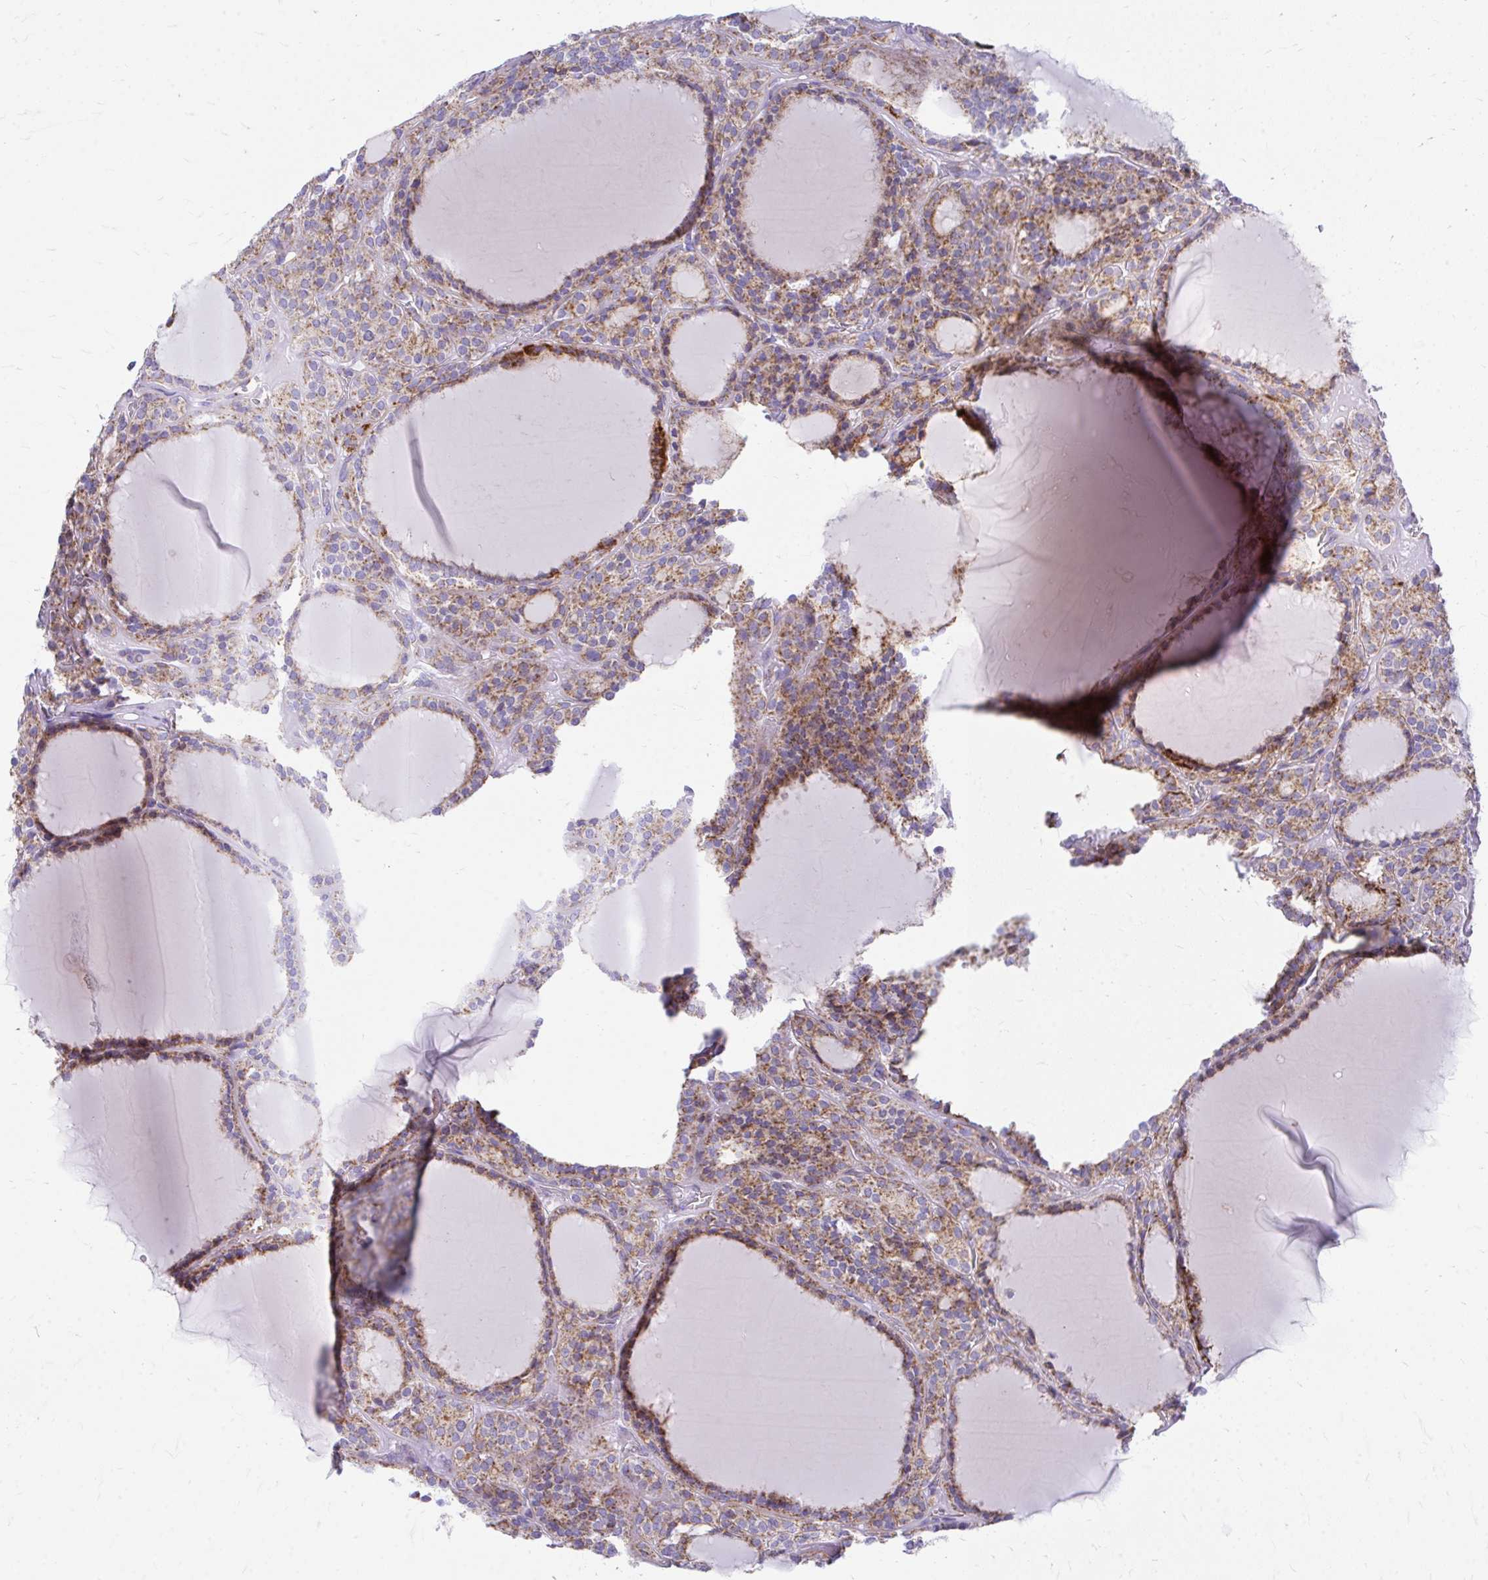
{"staining": {"intensity": "moderate", "quantity": ">75%", "location": "cytoplasmic/membranous"}, "tissue": "thyroid cancer", "cell_type": "Tumor cells", "image_type": "cancer", "snomed": [{"axis": "morphology", "description": "Follicular adenoma carcinoma, NOS"}, {"axis": "topography", "description": "Thyroid gland"}], "caption": "Tumor cells display moderate cytoplasmic/membranous expression in approximately >75% of cells in thyroid cancer (follicular adenoma carcinoma). Using DAB (brown) and hematoxylin (blue) stains, captured at high magnification using brightfield microscopy.", "gene": "MRPL19", "patient": {"sex": "female", "age": 63}}